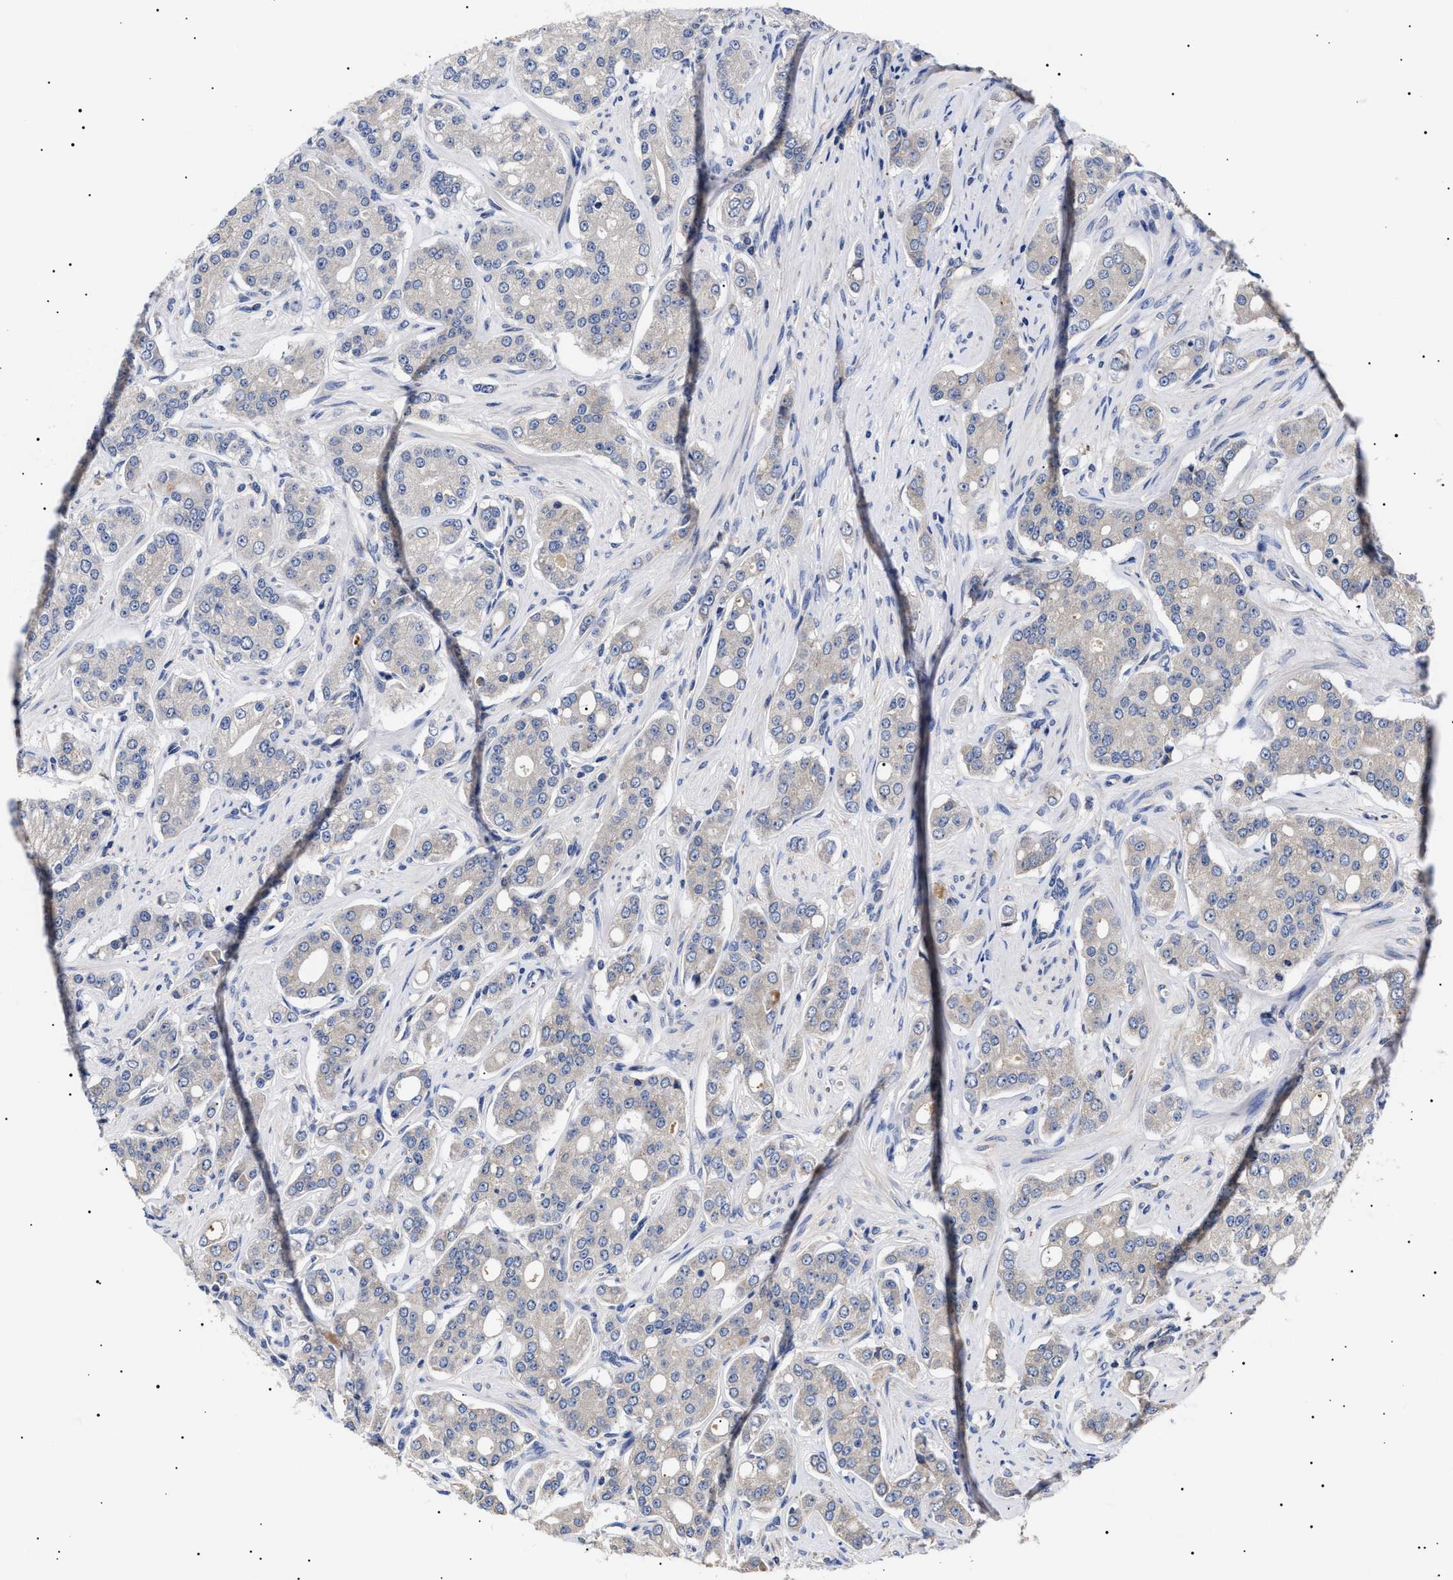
{"staining": {"intensity": "negative", "quantity": "none", "location": "none"}, "tissue": "prostate cancer", "cell_type": "Tumor cells", "image_type": "cancer", "snomed": [{"axis": "morphology", "description": "Adenocarcinoma, High grade"}, {"axis": "topography", "description": "Prostate"}], "caption": "High power microscopy image of an IHC histopathology image of prostate high-grade adenocarcinoma, revealing no significant expression in tumor cells.", "gene": "KRBA1", "patient": {"sex": "male", "age": 71}}